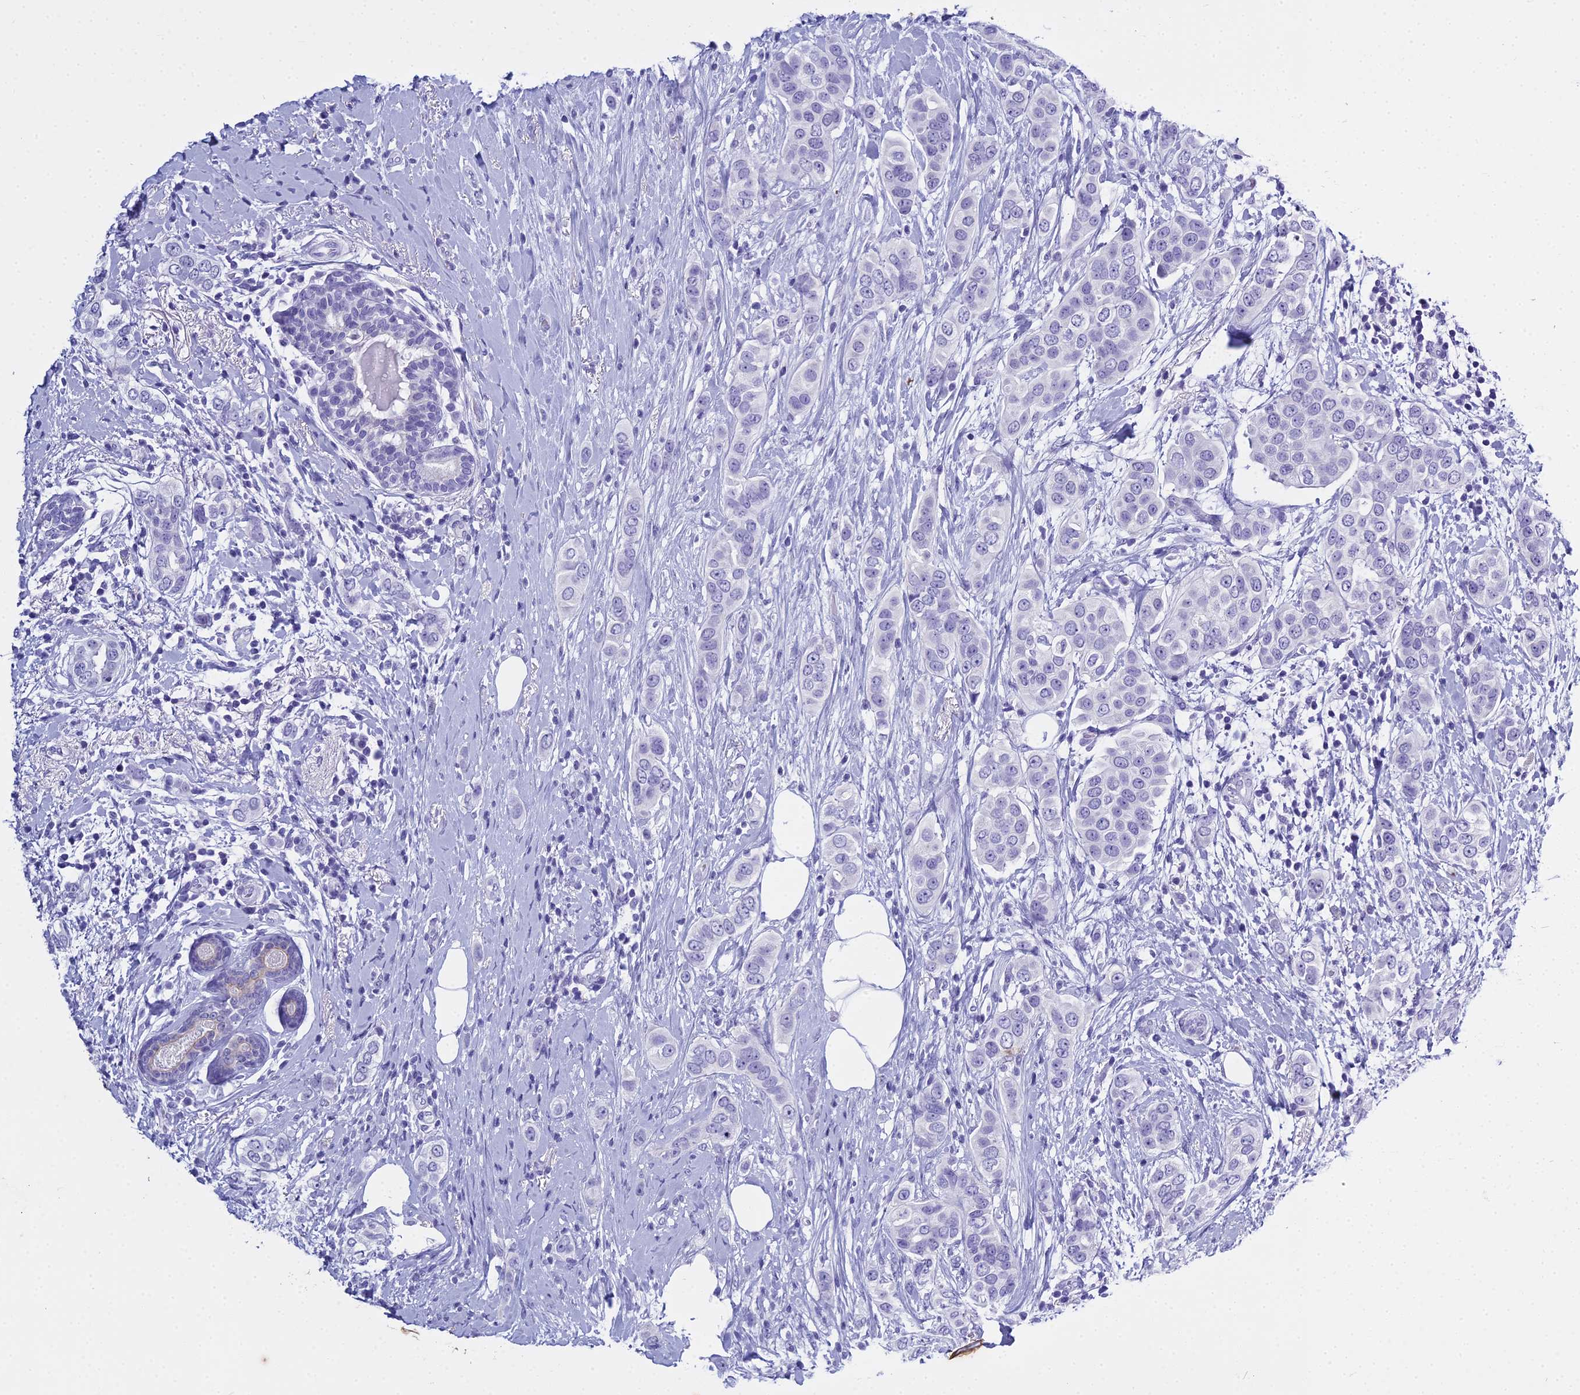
{"staining": {"intensity": "negative", "quantity": "none", "location": "none"}, "tissue": "breast cancer", "cell_type": "Tumor cells", "image_type": "cancer", "snomed": [{"axis": "morphology", "description": "Lobular carcinoma"}, {"axis": "topography", "description": "Breast"}], "caption": "DAB (3,3'-diaminobenzidine) immunohistochemical staining of breast cancer (lobular carcinoma) shows no significant expression in tumor cells.", "gene": "HMGB4", "patient": {"sex": "female", "age": 51}}